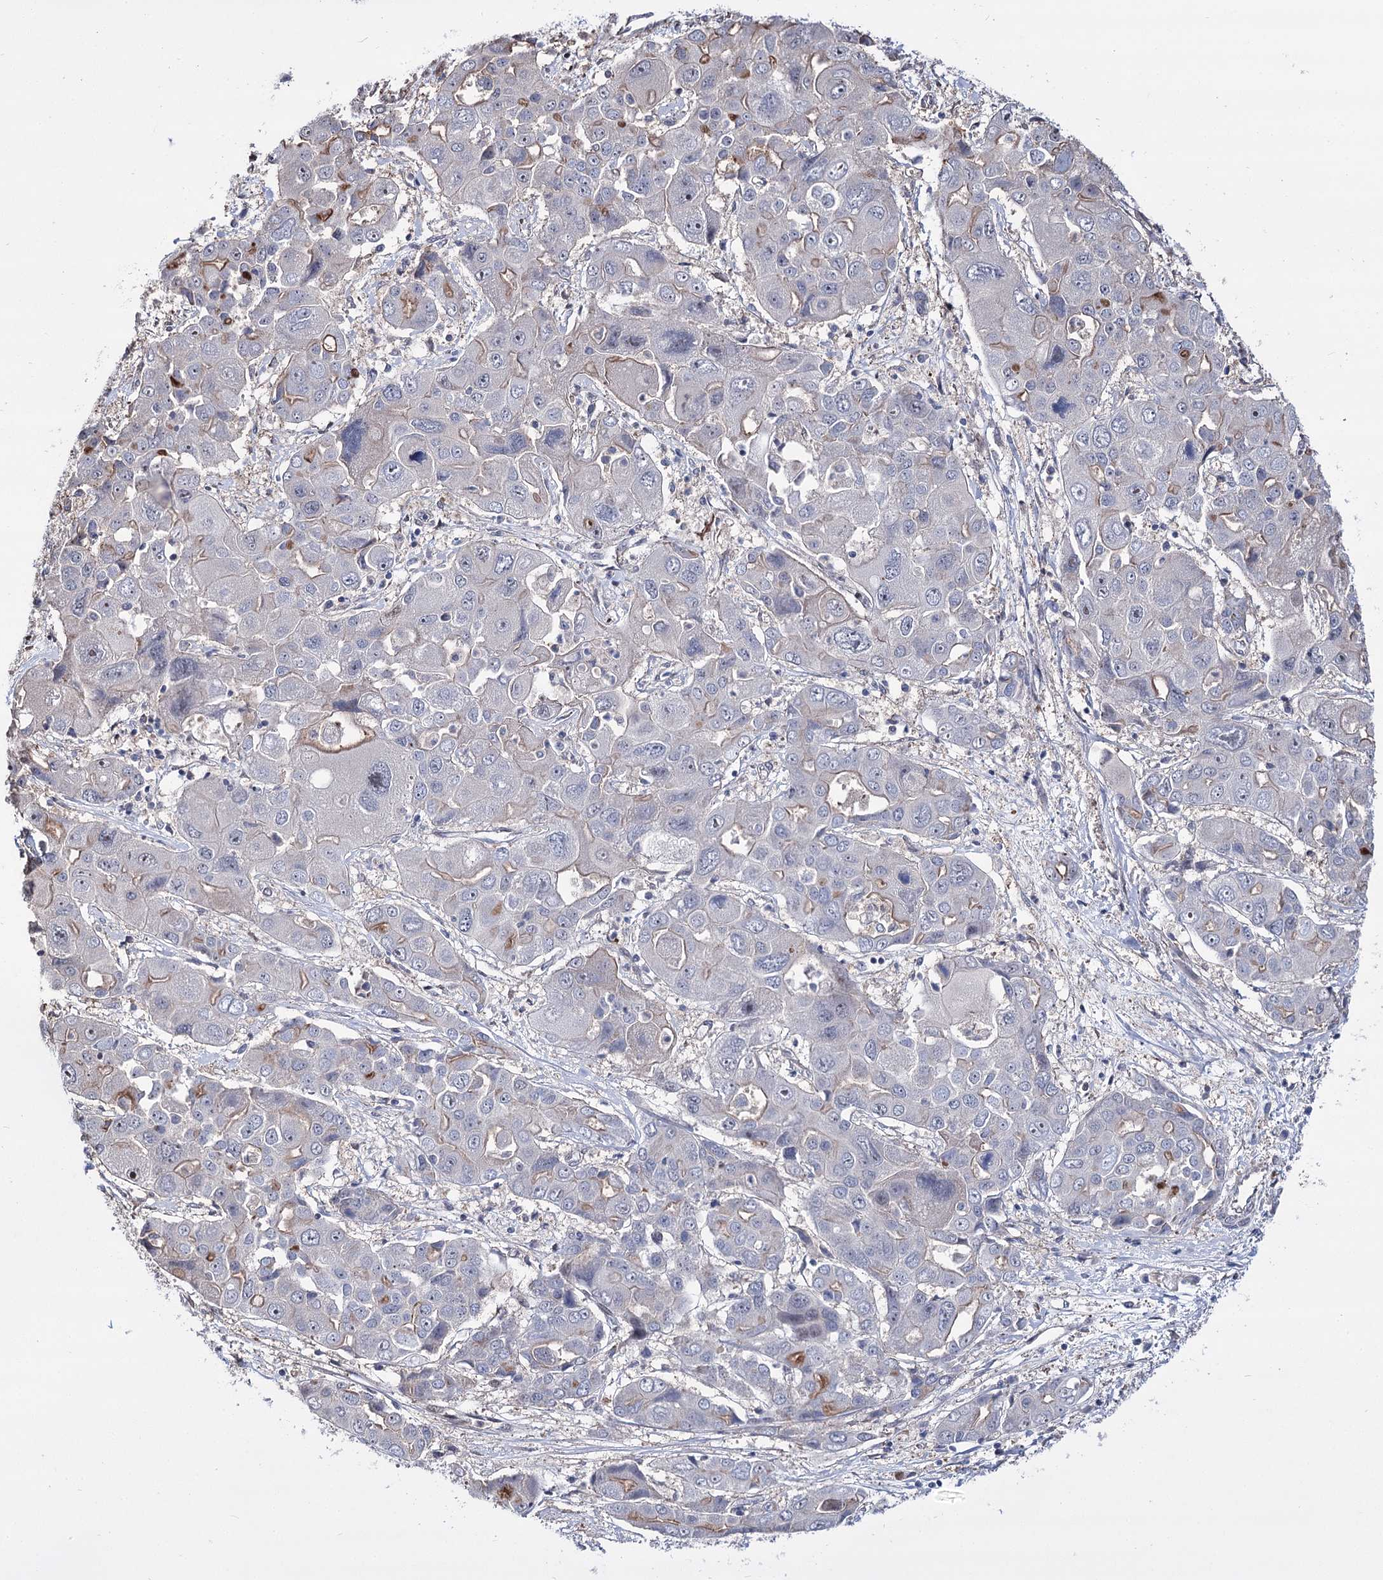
{"staining": {"intensity": "weak", "quantity": "<25%", "location": "cytoplasmic/membranous"}, "tissue": "liver cancer", "cell_type": "Tumor cells", "image_type": "cancer", "snomed": [{"axis": "morphology", "description": "Cholangiocarcinoma"}, {"axis": "topography", "description": "Liver"}], "caption": "DAB (3,3'-diaminobenzidine) immunohistochemical staining of liver cancer exhibits no significant positivity in tumor cells.", "gene": "CHMP7", "patient": {"sex": "male", "age": 67}}